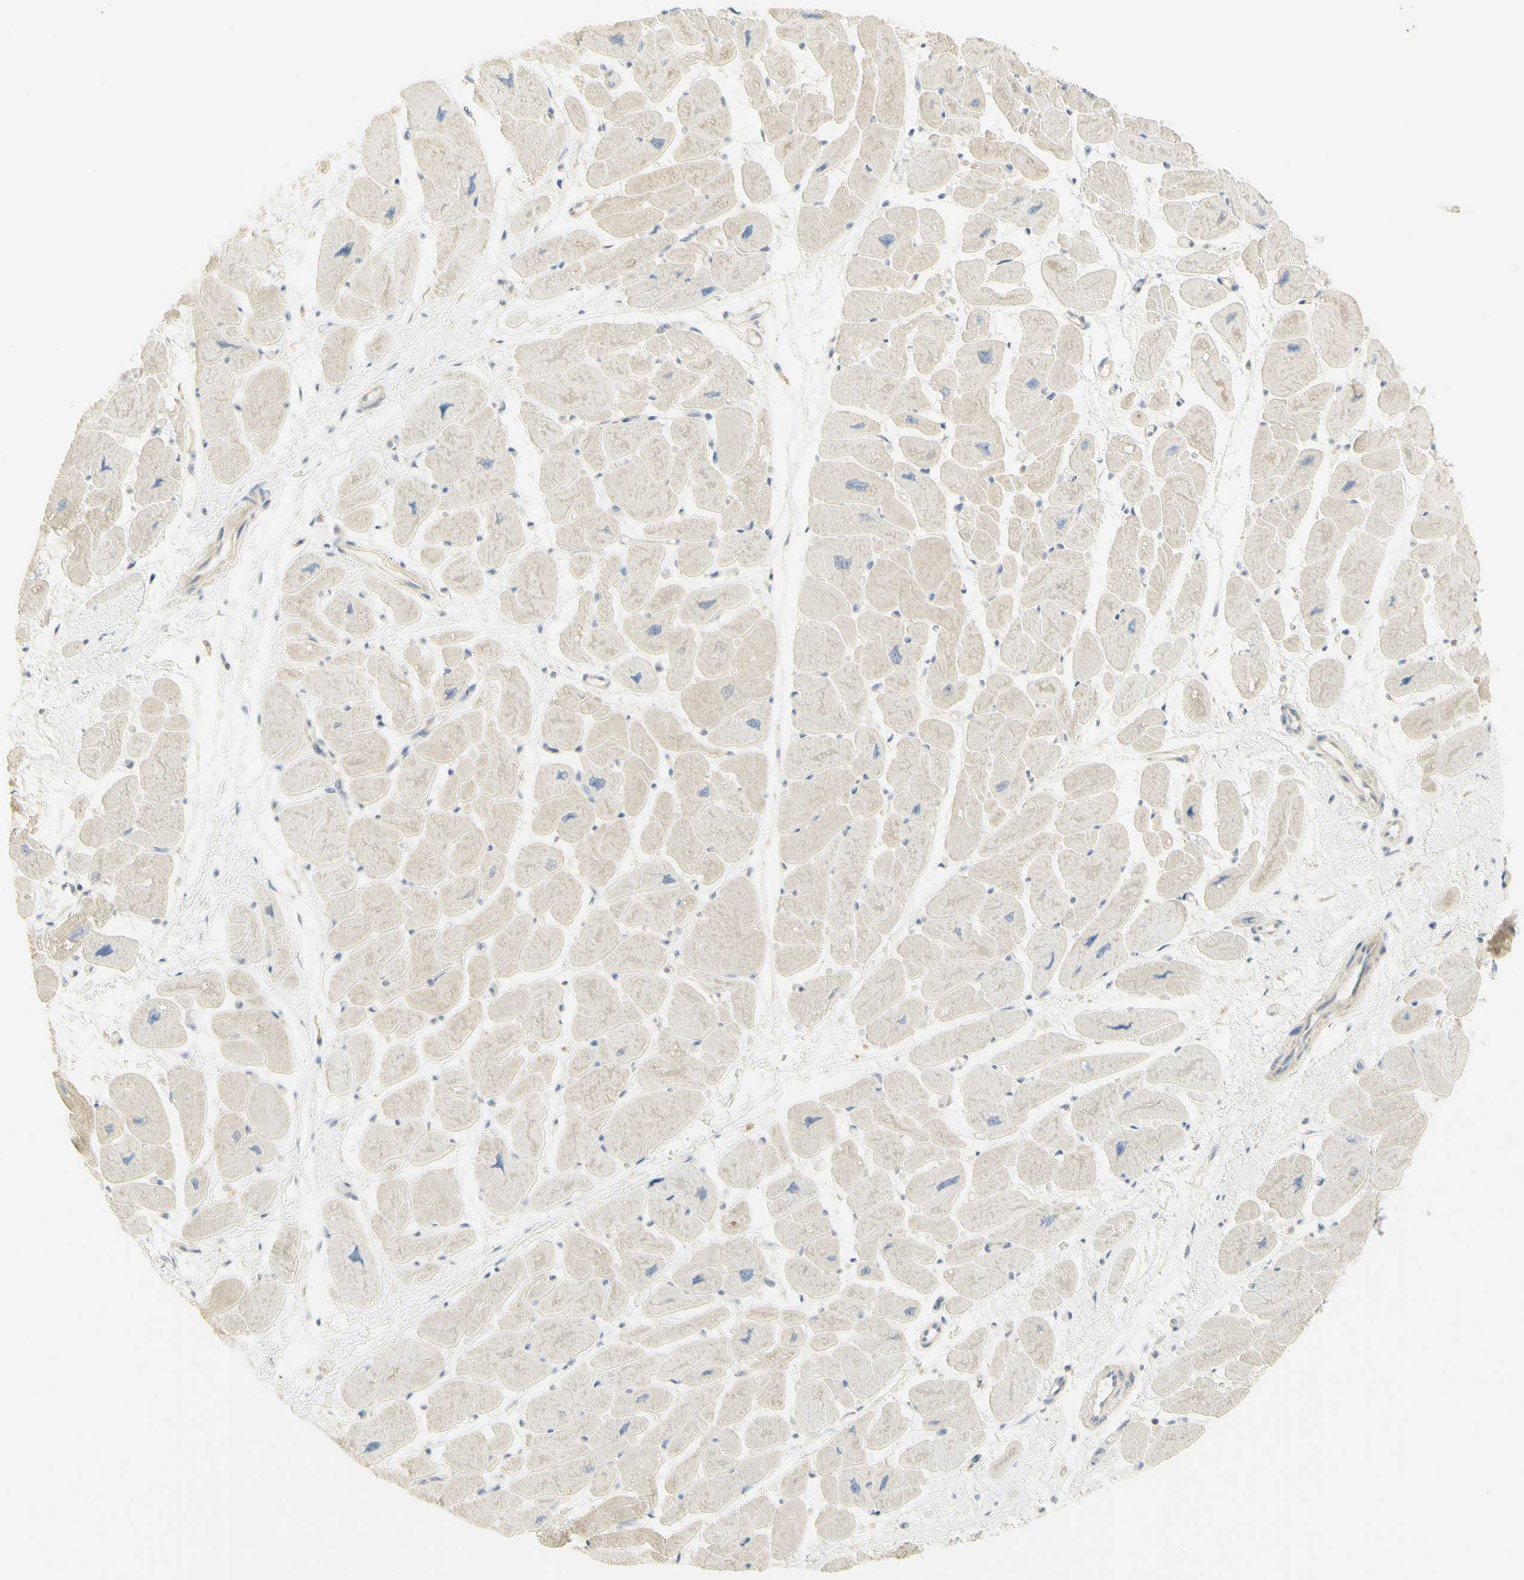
{"staining": {"intensity": "weak", "quantity": ">75%", "location": "cytoplasmic/membranous"}, "tissue": "heart muscle", "cell_type": "Cardiomyocytes", "image_type": "normal", "snomed": [{"axis": "morphology", "description": "Normal tissue, NOS"}, {"axis": "topography", "description": "Heart"}], "caption": "The histopathology image exhibits a brown stain indicating the presence of a protein in the cytoplasmic/membranous of cardiomyocytes in heart muscle.", "gene": "KIF11", "patient": {"sex": "female", "age": 54}}